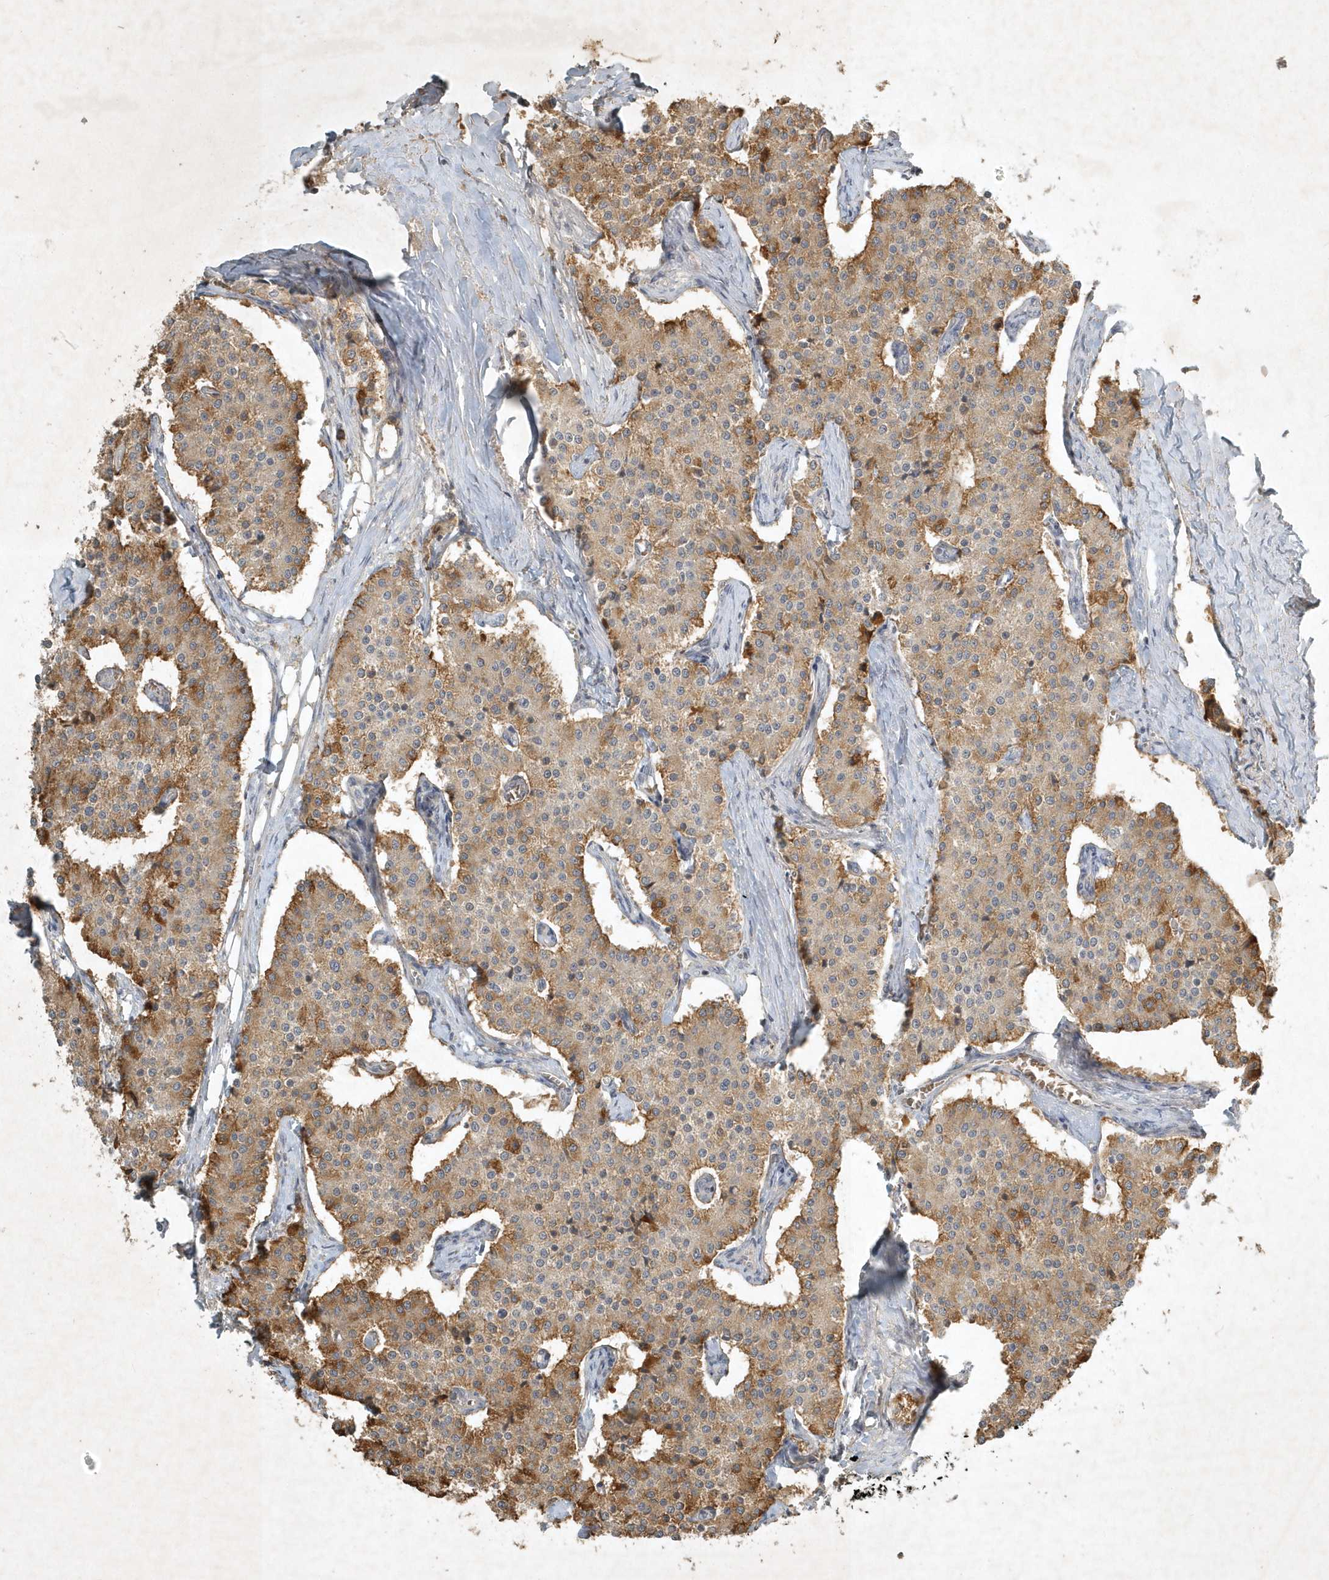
{"staining": {"intensity": "moderate", "quantity": "<25%", "location": "cytoplasmic/membranous"}, "tissue": "carcinoid", "cell_type": "Tumor cells", "image_type": "cancer", "snomed": [{"axis": "morphology", "description": "Carcinoid, malignant, NOS"}, {"axis": "topography", "description": "Colon"}], "caption": "This photomicrograph exhibits immunohistochemistry staining of carcinoid (malignant), with low moderate cytoplasmic/membranous expression in approximately <25% of tumor cells.", "gene": "TNFAIP6", "patient": {"sex": "female", "age": 52}}